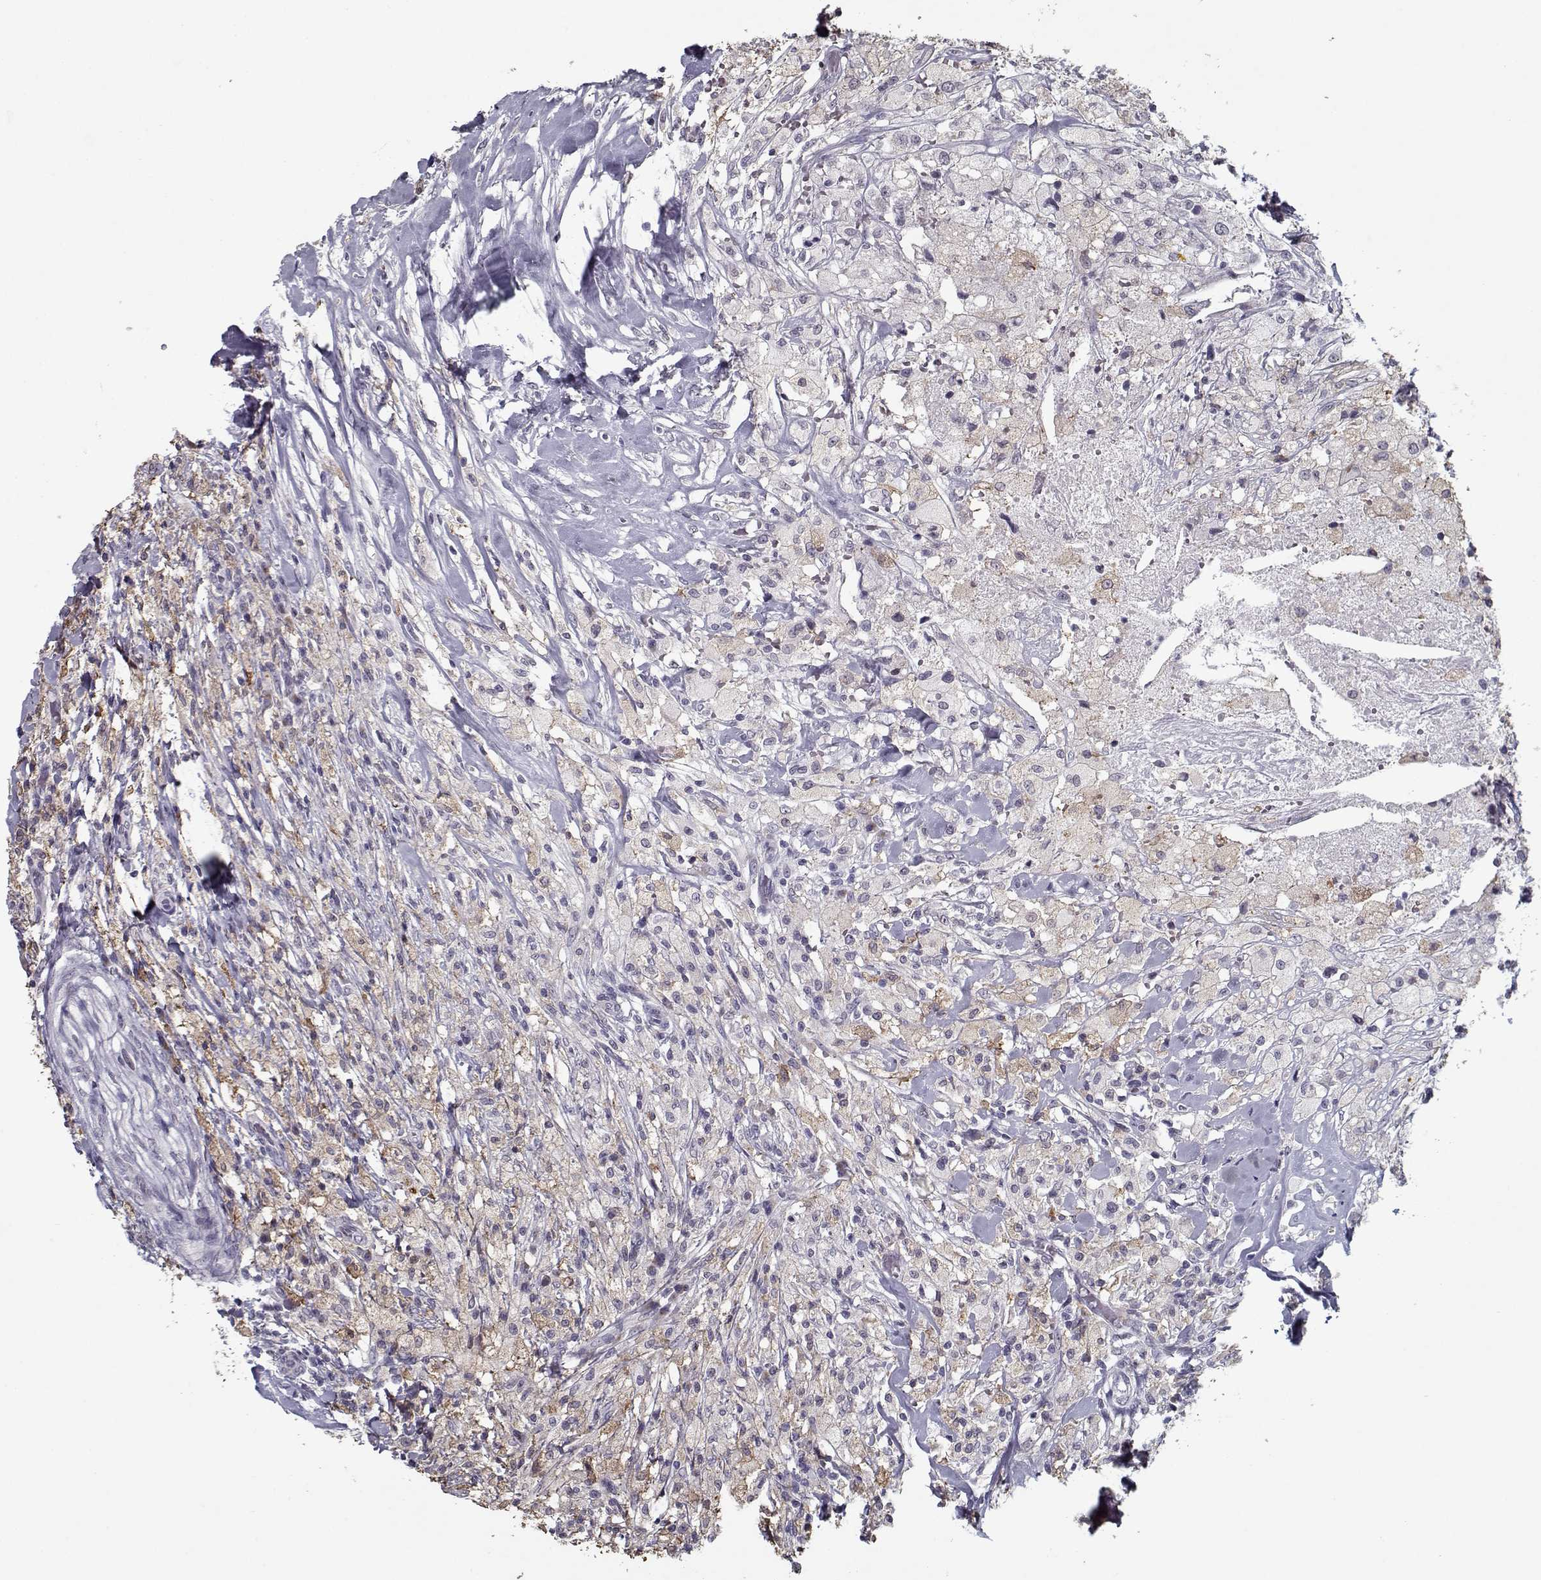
{"staining": {"intensity": "weak", "quantity": "<25%", "location": "cytoplasmic/membranous"}, "tissue": "testis cancer", "cell_type": "Tumor cells", "image_type": "cancer", "snomed": [{"axis": "morphology", "description": "Necrosis, NOS"}, {"axis": "morphology", "description": "Carcinoma, Embryonal, NOS"}, {"axis": "topography", "description": "Testis"}], "caption": "DAB (3,3'-diaminobenzidine) immunohistochemical staining of testis cancer reveals no significant positivity in tumor cells. (DAB immunohistochemistry with hematoxylin counter stain).", "gene": "SEC16B", "patient": {"sex": "male", "age": 19}}